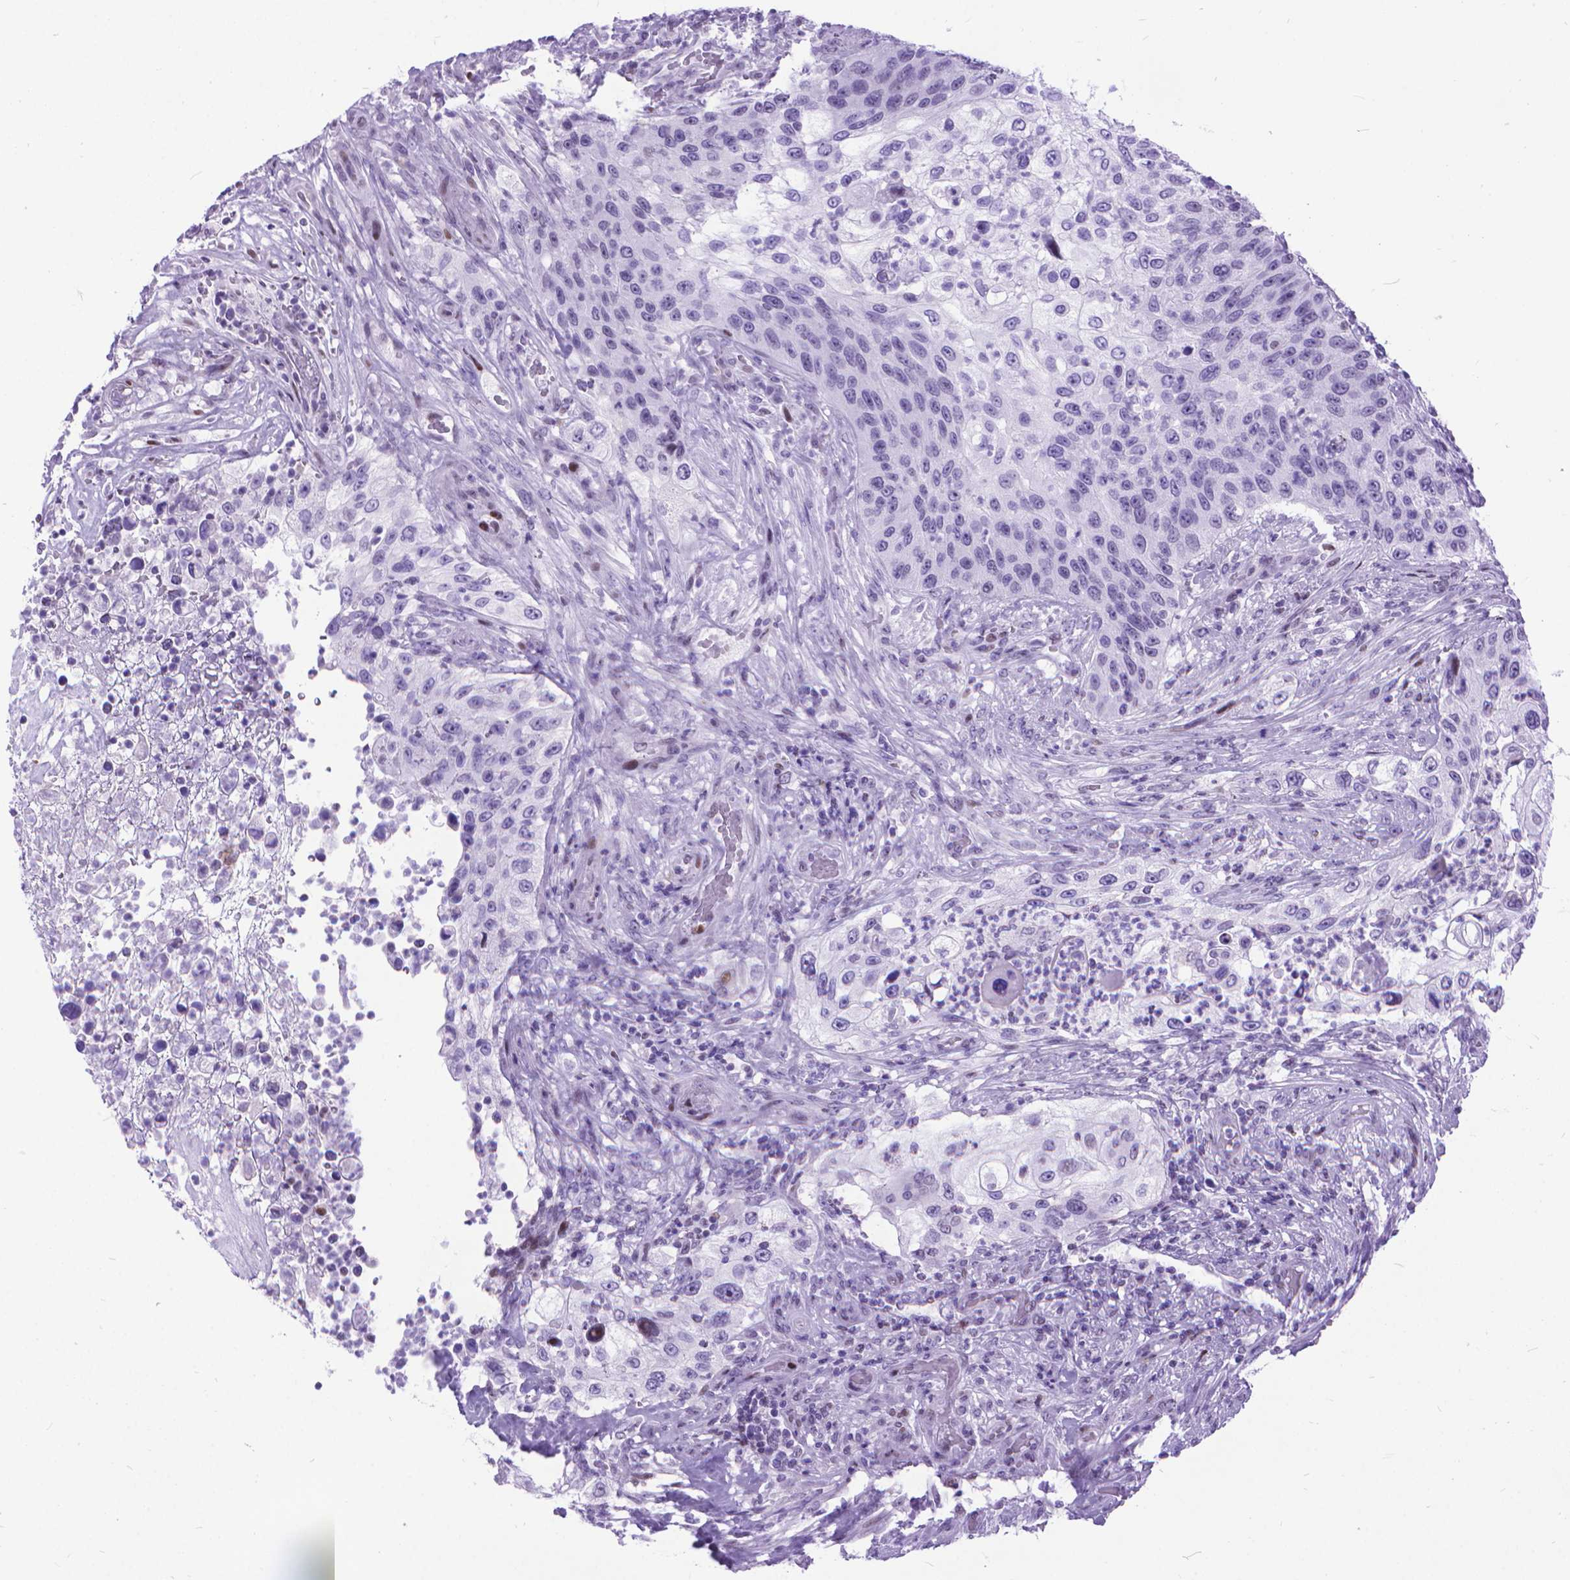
{"staining": {"intensity": "negative", "quantity": "none", "location": "none"}, "tissue": "urothelial cancer", "cell_type": "Tumor cells", "image_type": "cancer", "snomed": [{"axis": "morphology", "description": "Urothelial carcinoma, High grade"}, {"axis": "topography", "description": "Urinary bladder"}], "caption": "Immunohistochemistry (IHC) micrograph of urothelial cancer stained for a protein (brown), which exhibits no staining in tumor cells. (Immunohistochemistry (IHC), brightfield microscopy, high magnification).", "gene": "POLE4", "patient": {"sex": "female", "age": 60}}